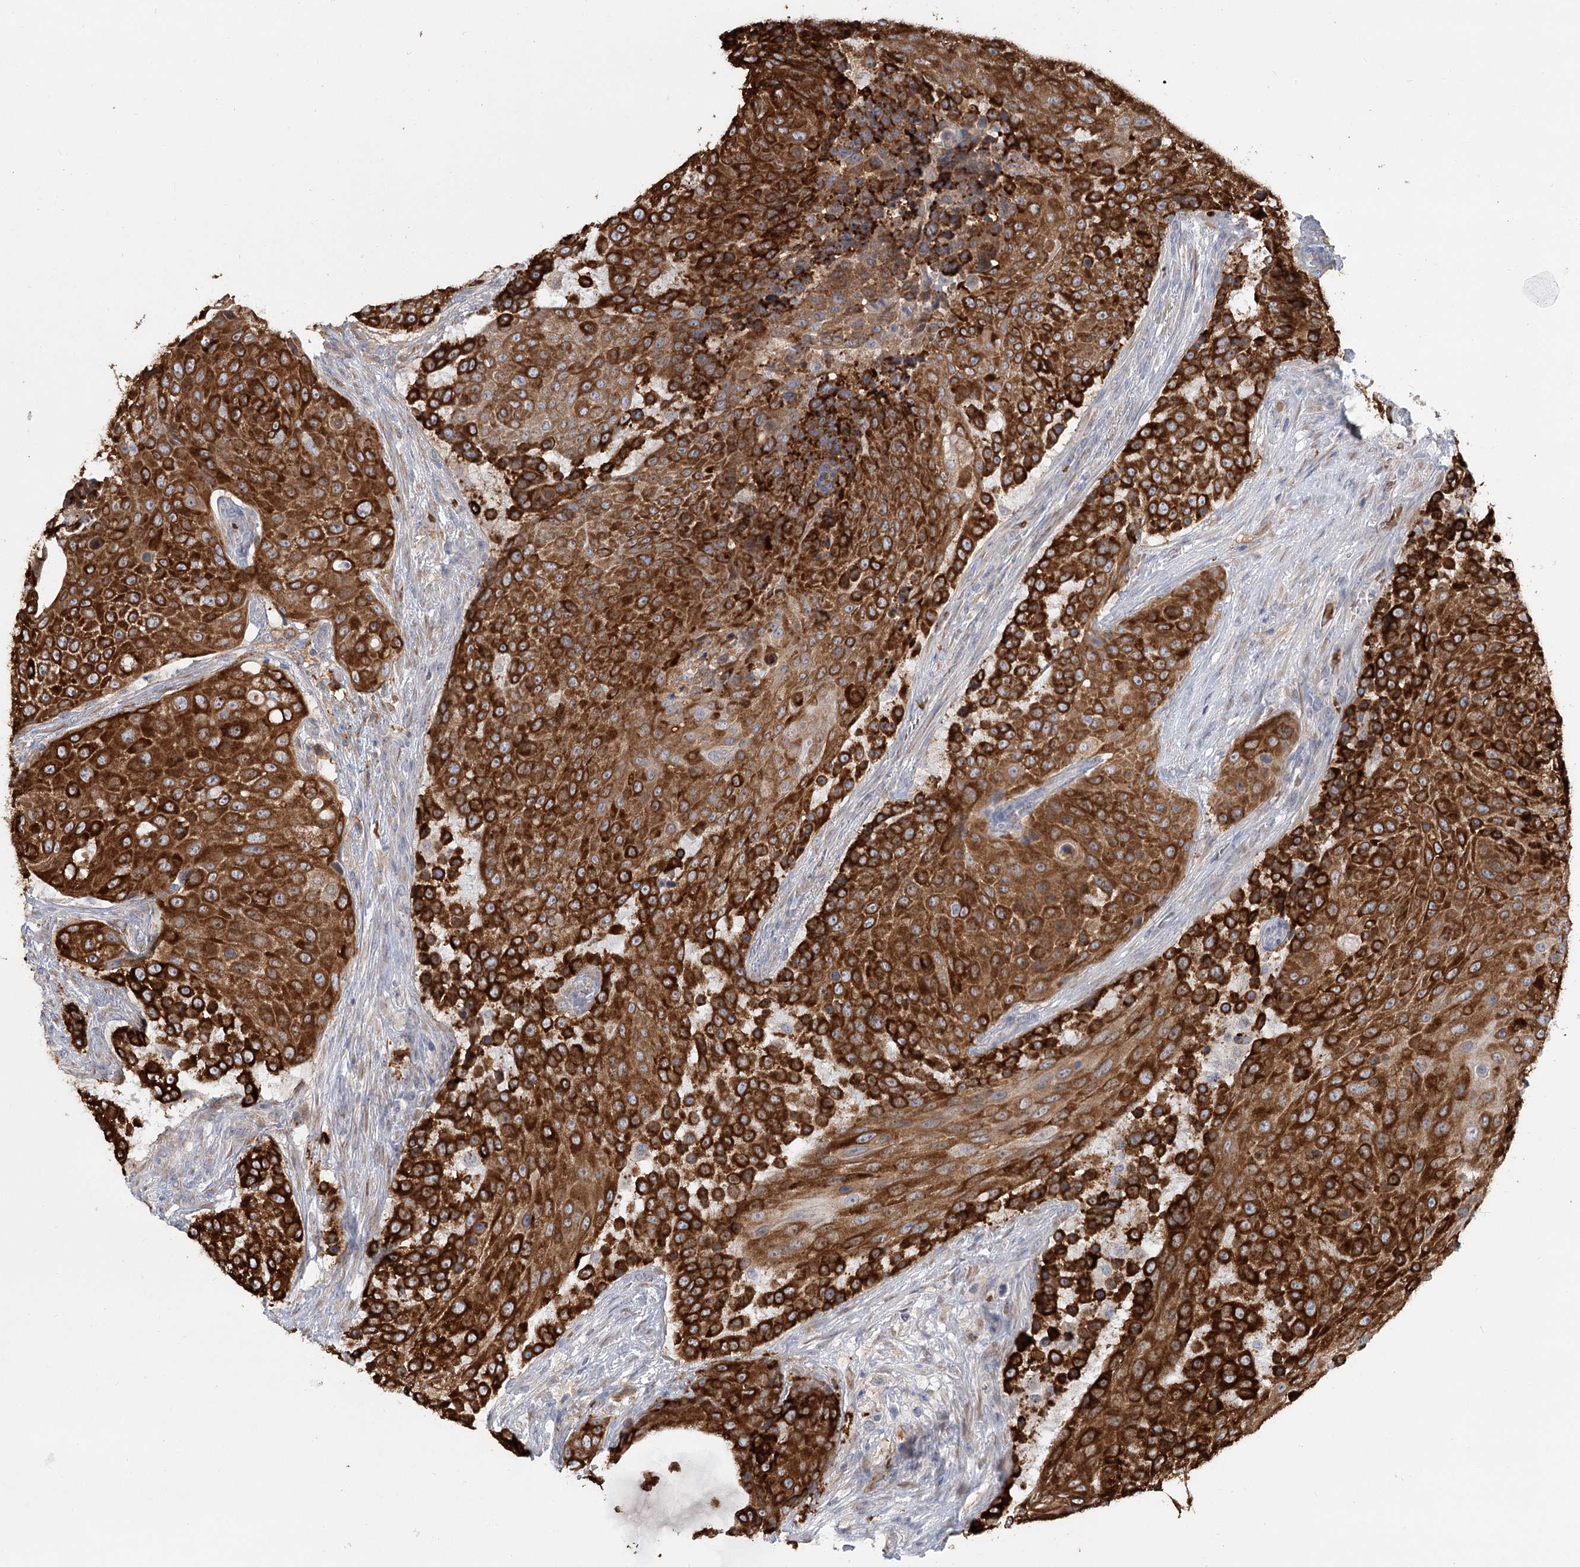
{"staining": {"intensity": "strong", "quantity": ">75%", "location": "cytoplasmic/membranous"}, "tissue": "urothelial cancer", "cell_type": "Tumor cells", "image_type": "cancer", "snomed": [{"axis": "morphology", "description": "Urothelial carcinoma, High grade"}, {"axis": "topography", "description": "Urinary bladder"}], "caption": "Urothelial carcinoma (high-grade) was stained to show a protein in brown. There is high levels of strong cytoplasmic/membranous positivity in approximately >75% of tumor cells. The staining is performed using DAB (3,3'-diaminobenzidine) brown chromogen to label protein expression. The nuclei are counter-stained blue using hematoxylin.", "gene": "CIB4", "patient": {"sex": "female", "age": 63}}